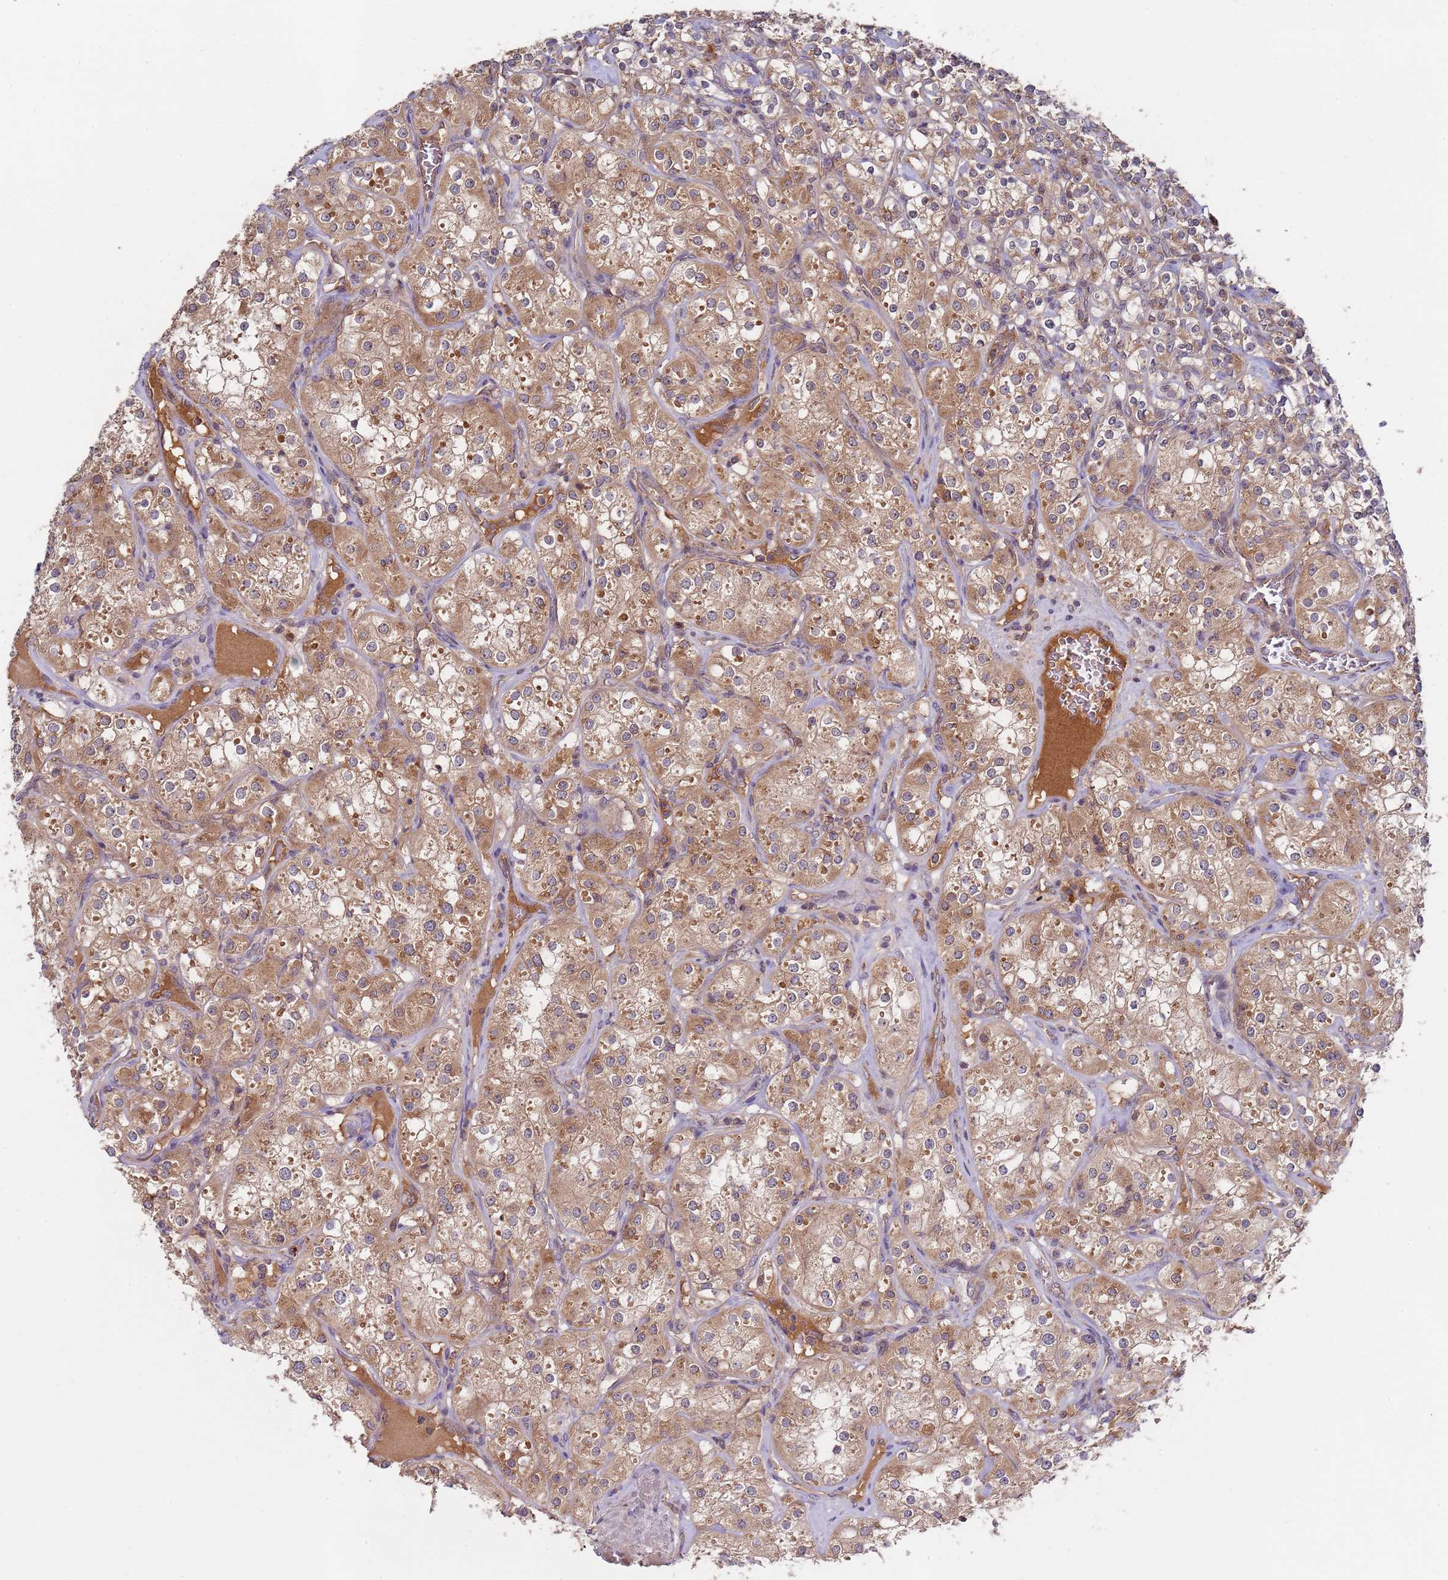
{"staining": {"intensity": "moderate", "quantity": ">75%", "location": "cytoplasmic/membranous"}, "tissue": "renal cancer", "cell_type": "Tumor cells", "image_type": "cancer", "snomed": [{"axis": "morphology", "description": "Adenocarcinoma, NOS"}, {"axis": "topography", "description": "Kidney"}], "caption": "Tumor cells reveal moderate cytoplasmic/membranous positivity in approximately >75% of cells in renal cancer. Nuclei are stained in blue.", "gene": "OR5A2", "patient": {"sex": "male", "age": 77}}